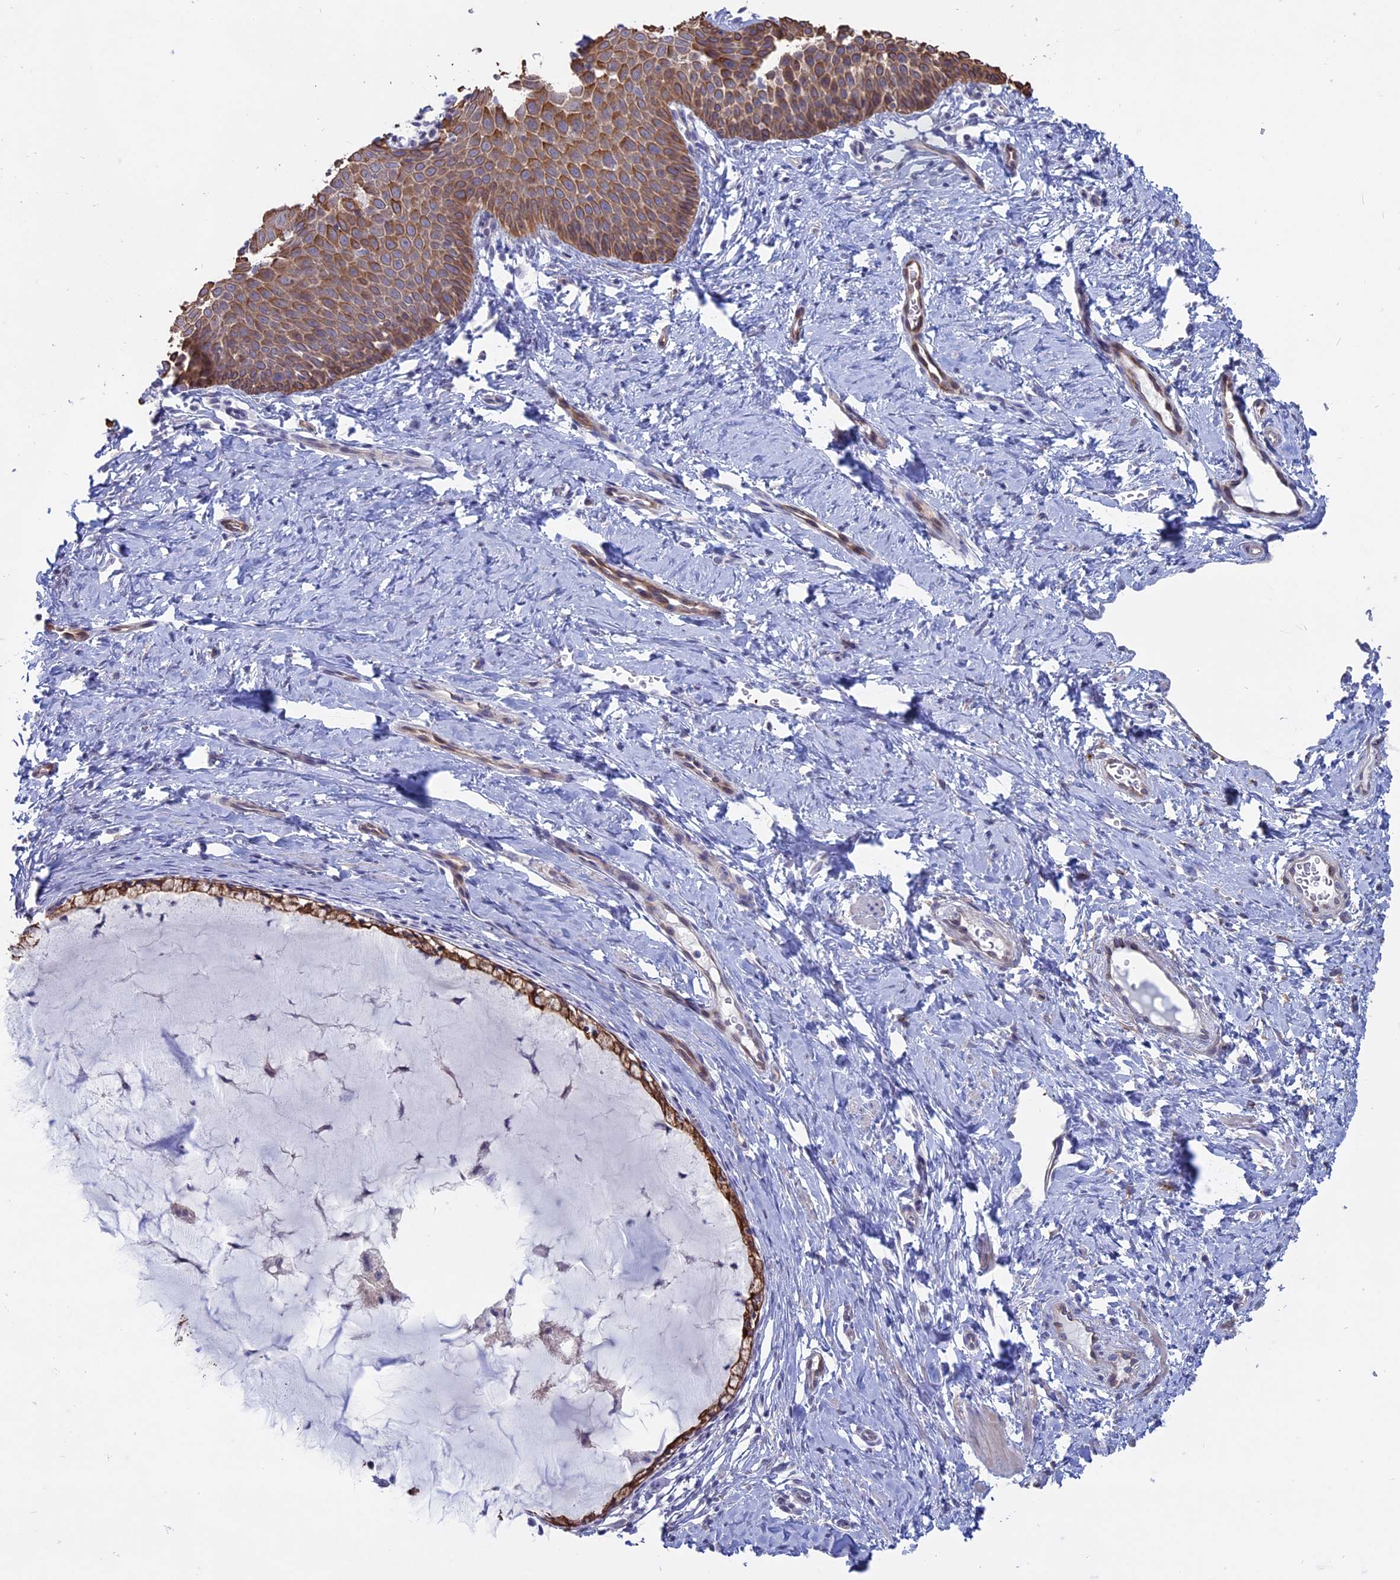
{"staining": {"intensity": "strong", "quantity": "25%-75%", "location": "cytoplasmic/membranous"}, "tissue": "cervix", "cell_type": "Glandular cells", "image_type": "normal", "snomed": [{"axis": "morphology", "description": "Normal tissue, NOS"}, {"axis": "topography", "description": "Cervix"}], "caption": "An immunohistochemistry photomicrograph of benign tissue is shown. Protein staining in brown shows strong cytoplasmic/membranous positivity in cervix within glandular cells.", "gene": "MYO5B", "patient": {"sex": "female", "age": 36}}